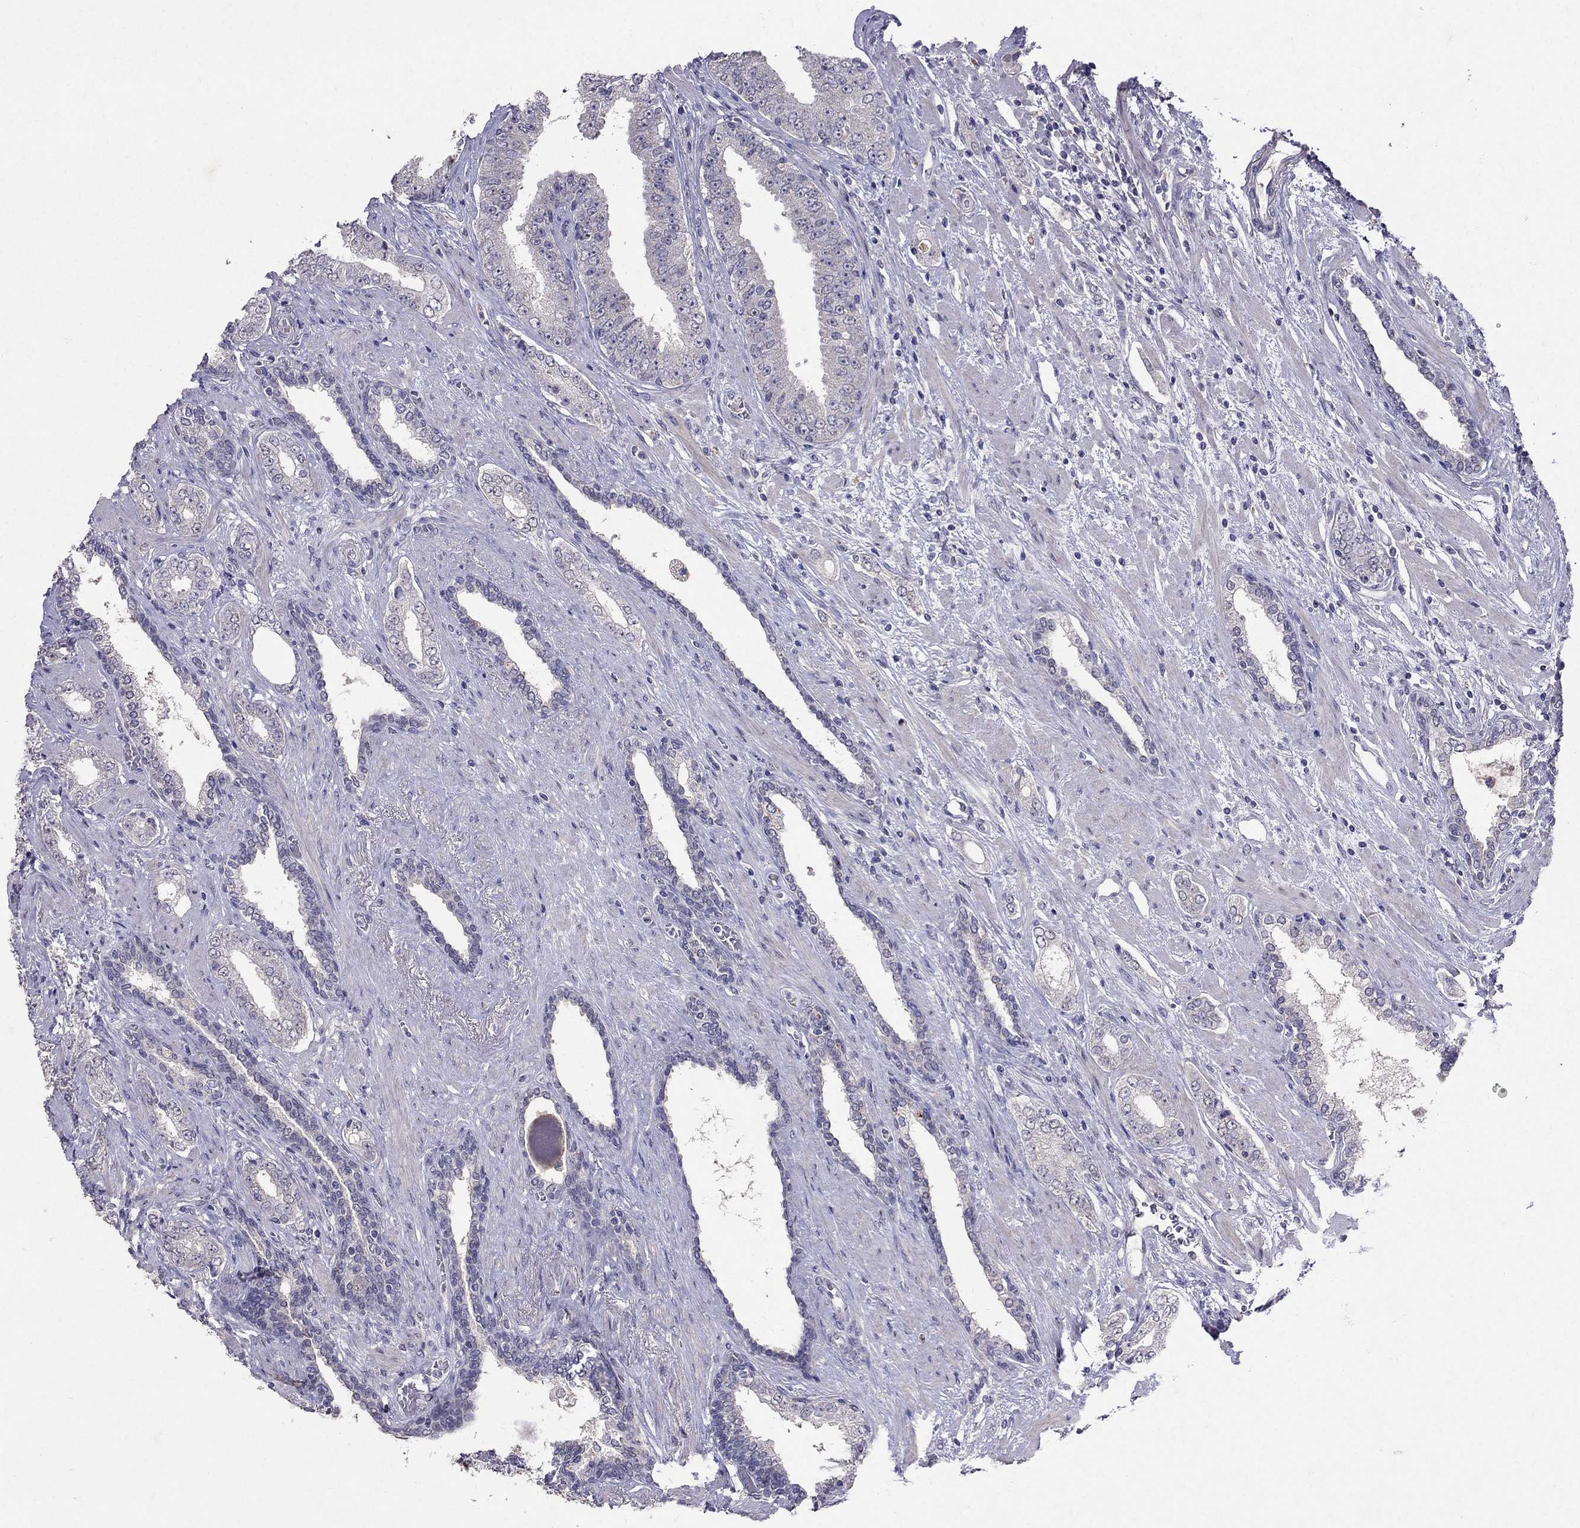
{"staining": {"intensity": "negative", "quantity": "none", "location": "none"}, "tissue": "prostate cancer", "cell_type": "Tumor cells", "image_type": "cancer", "snomed": [{"axis": "morphology", "description": "Adenocarcinoma, Low grade"}, {"axis": "topography", "description": "Prostate and seminal vesicle, NOS"}], "caption": "IHC histopathology image of neoplastic tissue: low-grade adenocarcinoma (prostate) stained with DAB (3,3'-diaminobenzidine) displays no significant protein expression in tumor cells.", "gene": "FST", "patient": {"sex": "male", "age": 61}}